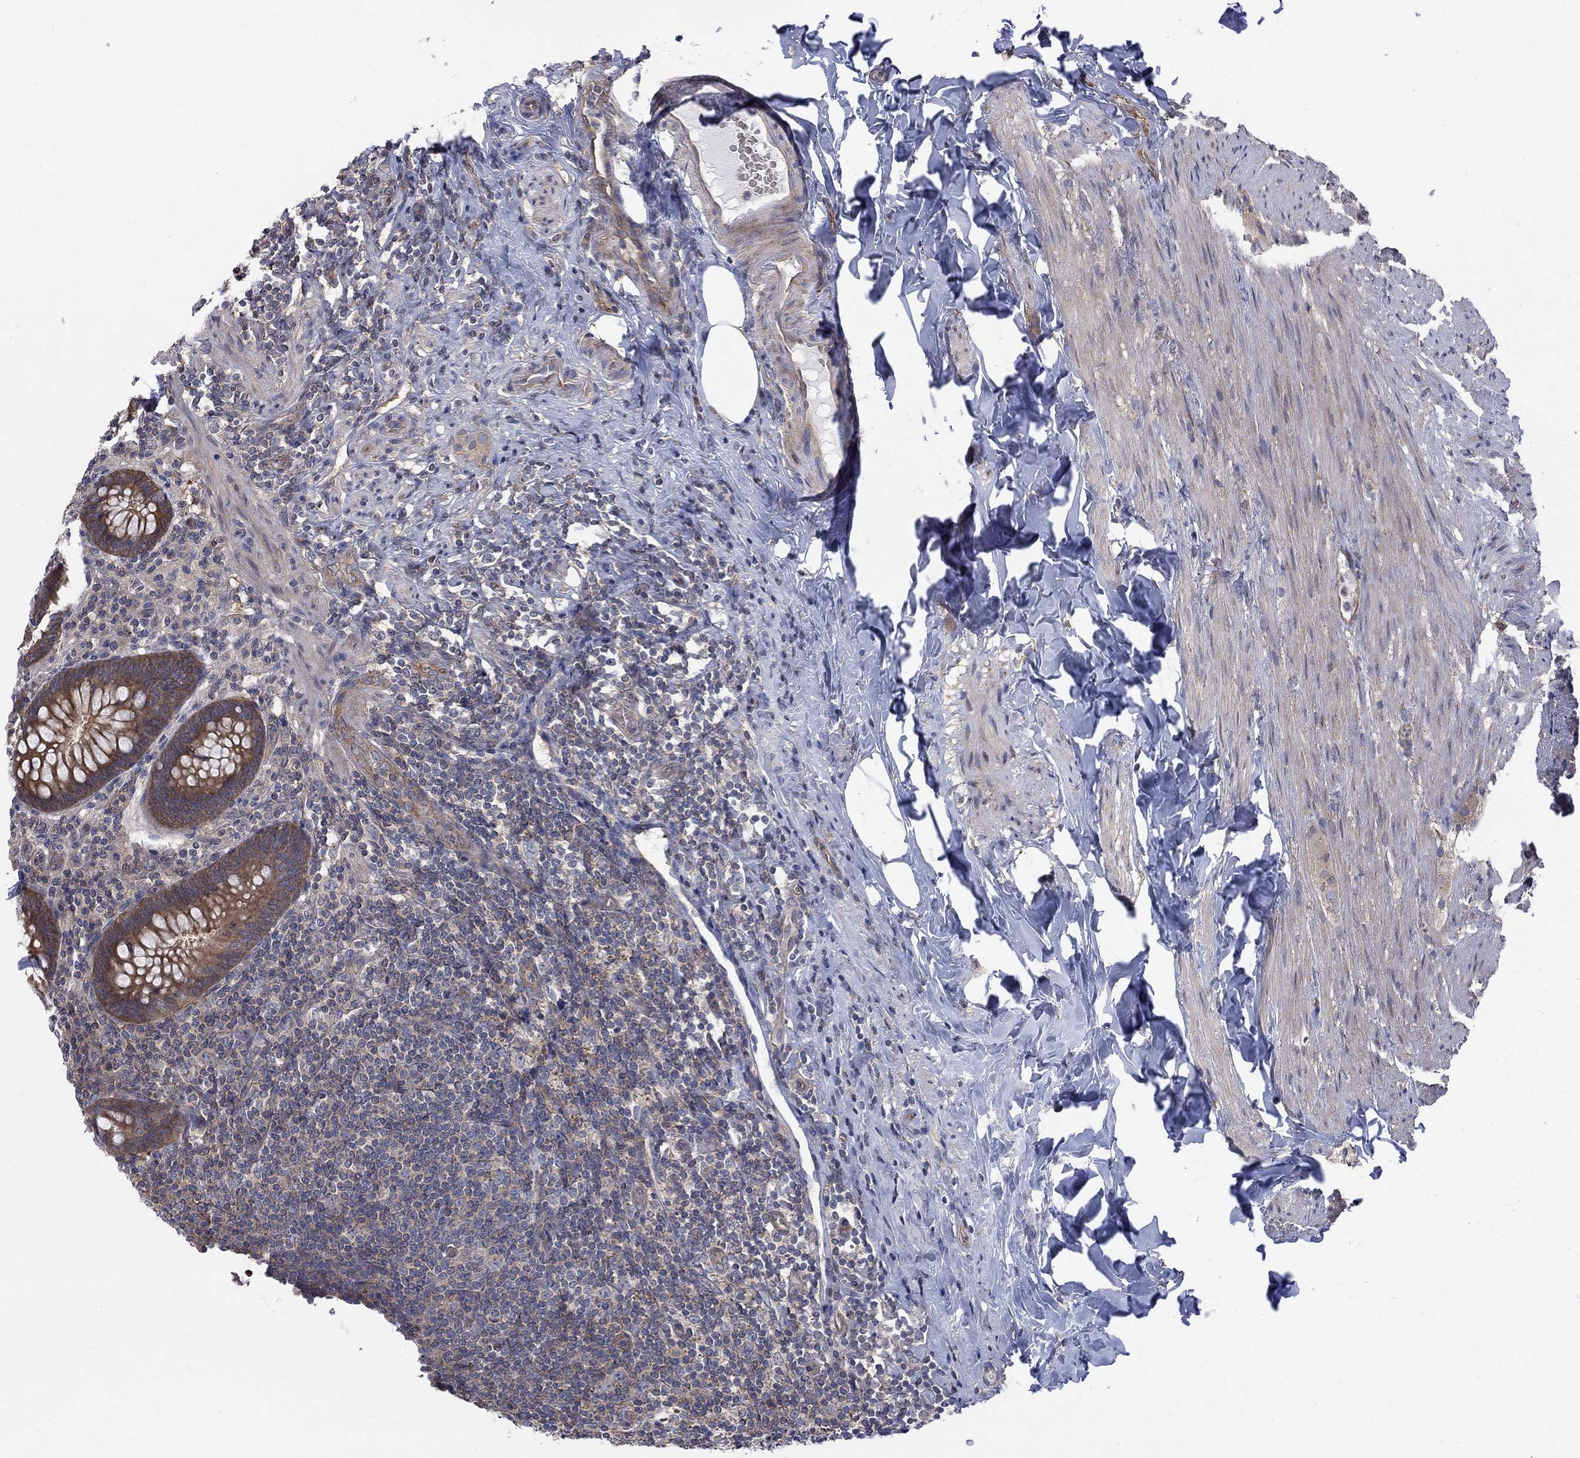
{"staining": {"intensity": "moderate", "quantity": "<25%", "location": "cytoplasmic/membranous"}, "tissue": "appendix", "cell_type": "Glandular cells", "image_type": "normal", "snomed": [{"axis": "morphology", "description": "Normal tissue, NOS"}, {"axis": "topography", "description": "Appendix"}], "caption": "About <25% of glandular cells in unremarkable appendix reveal moderate cytoplasmic/membranous protein positivity as visualized by brown immunohistochemical staining.", "gene": "PDZD2", "patient": {"sex": "male", "age": 47}}